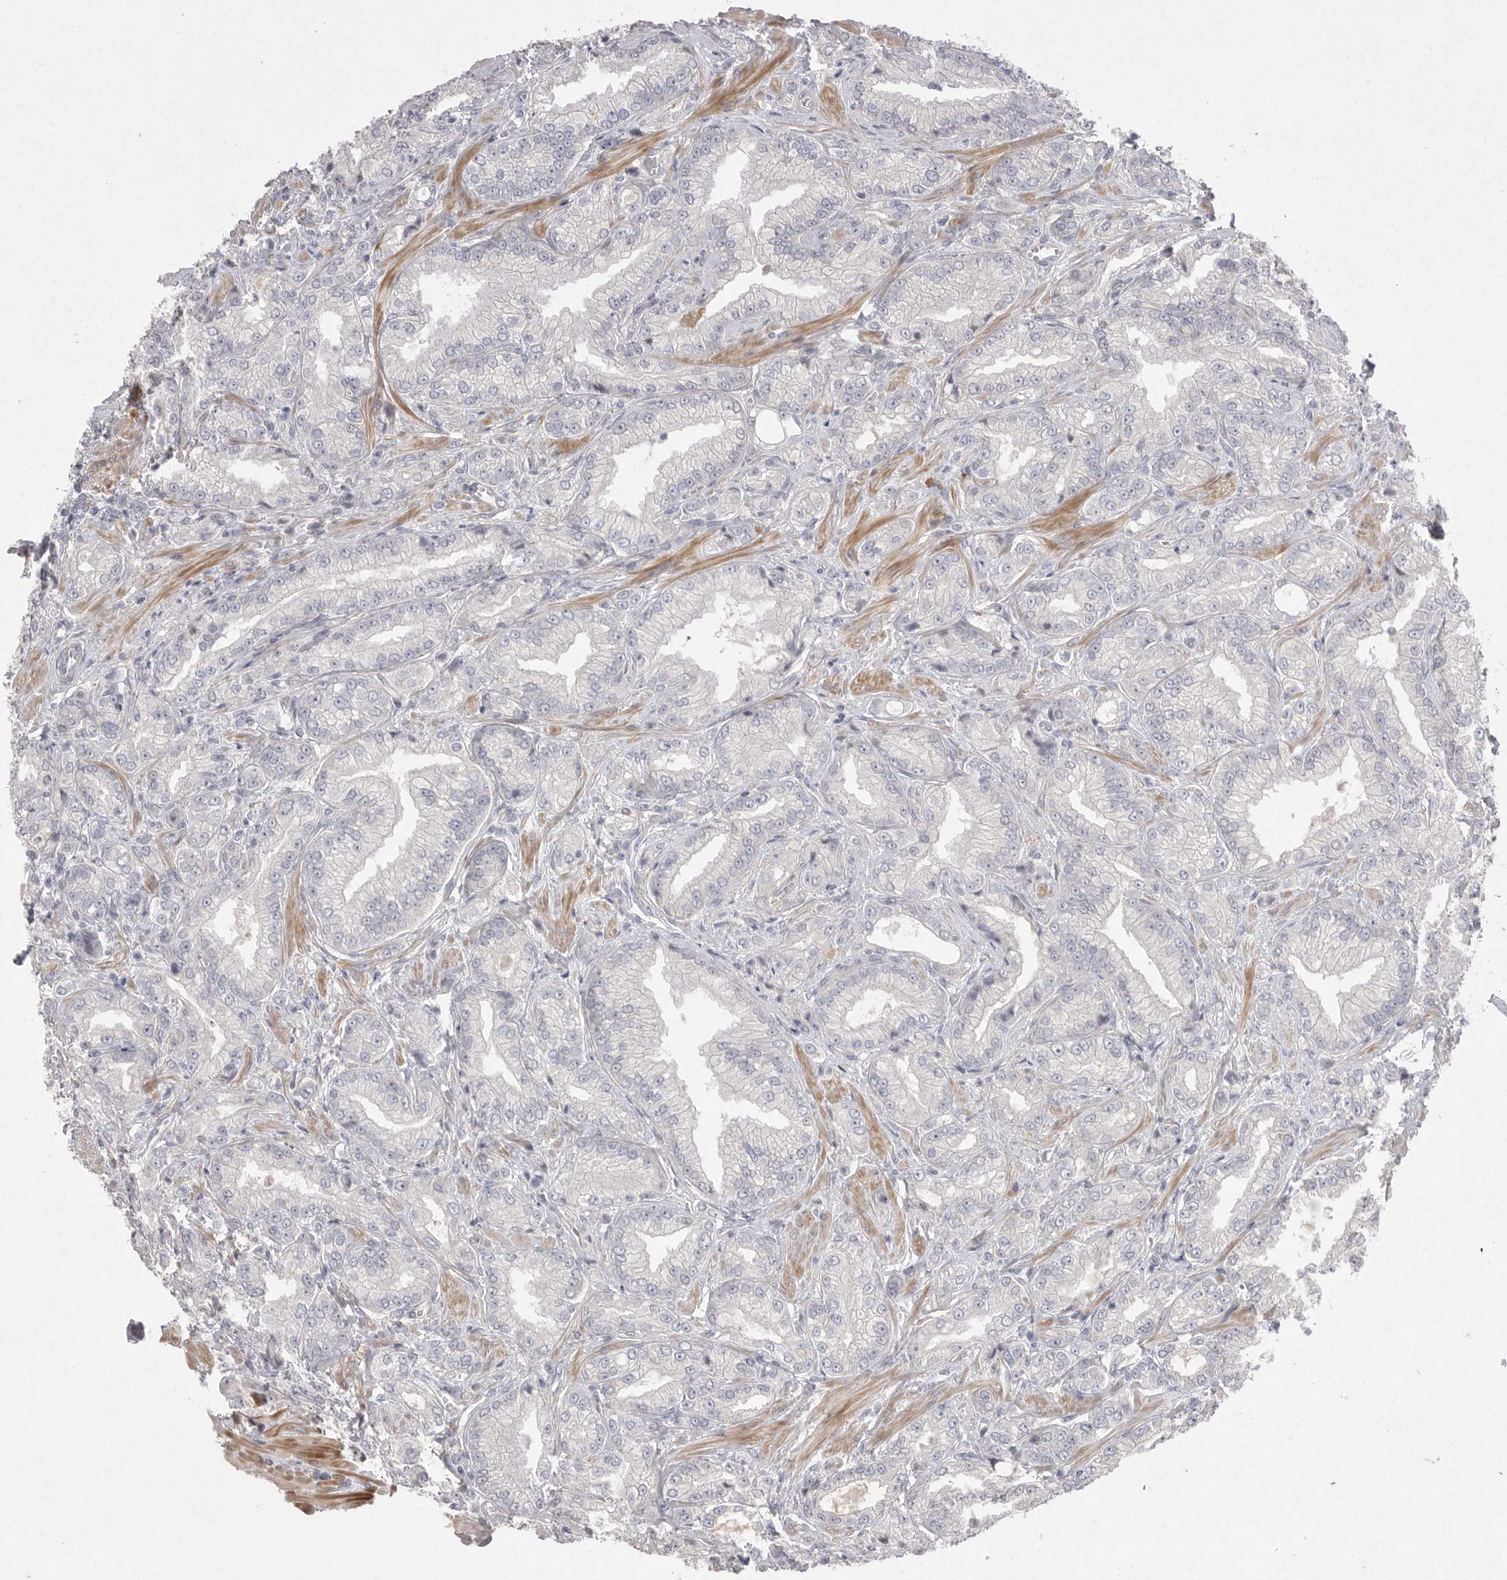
{"staining": {"intensity": "negative", "quantity": "none", "location": "none"}, "tissue": "prostate cancer", "cell_type": "Tumor cells", "image_type": "cancer", "snomed": [{"axis": "morphology", "description": "Adenocarcinoma, Low grade"}, {"axis": "topography", "description": "Prostate"}], "caption": "Tumor cells are negative for protein expression in human prostate cancer.", "gene": "VANGL2", "patient": {"sex": "male", "age": 62}}